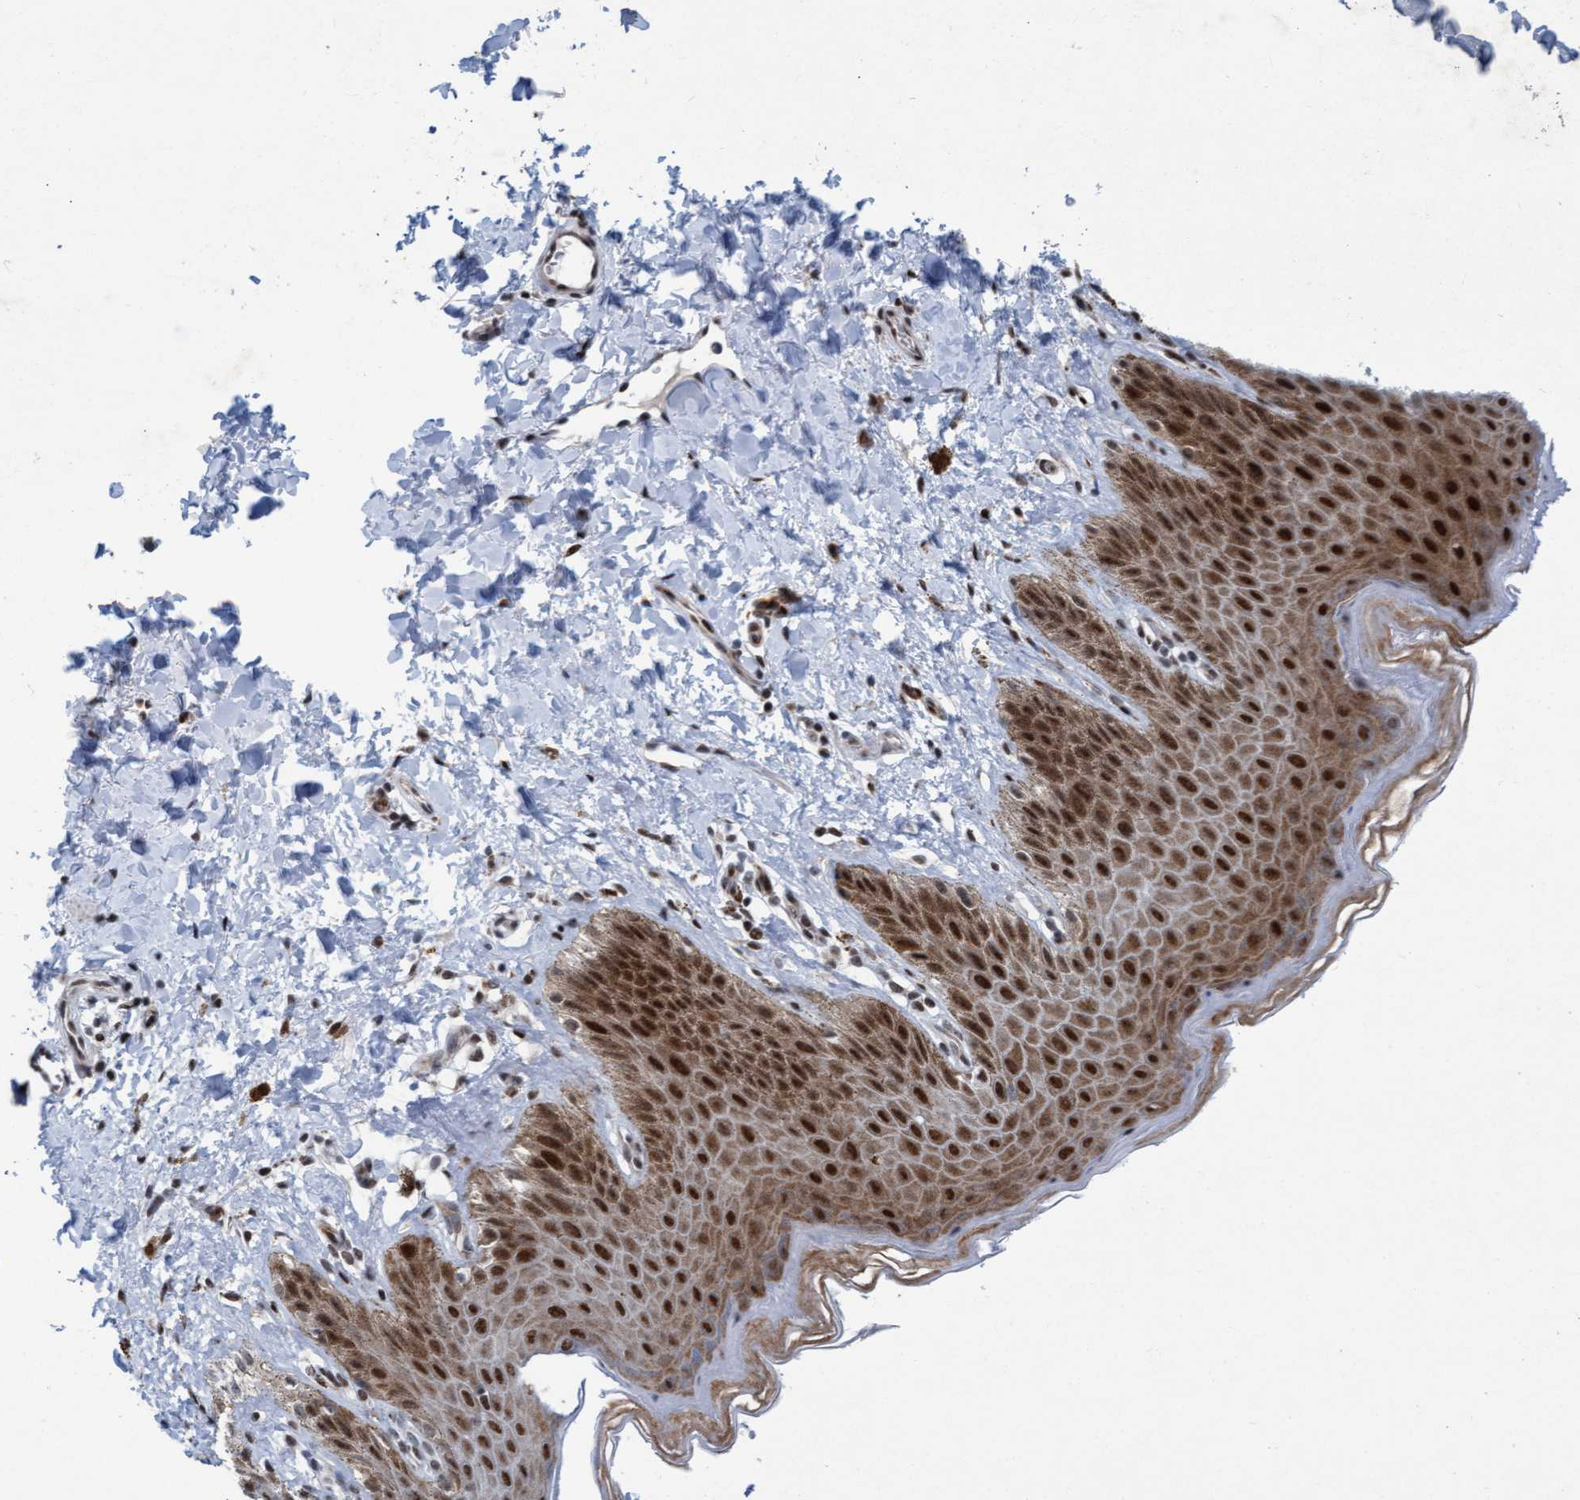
{"staining": {"intensity": "strong", "quantity": ">75%", "location": "nuclear"}, "tissue": "skin", "cell_type": "Epidermal cells", "image_type": "normal", "snomed": [{"axis": "morphology", "description": "Normal tissue, NOS"}, {"axis": "topography", "description": "Anal"}, {"axis": "topography", "description": "Peripheral nerve tissue"}], "caption": "Immunohistochemistry (IHC) of normal human skin exhibits high levels of strong nuclear staining in about >75% of epidermal cells. Ihc stains the protein of interest in brown and the nuclei are stained blue.", "gene": "CWC27", "patient": {"sex": "male", "age": 44}}